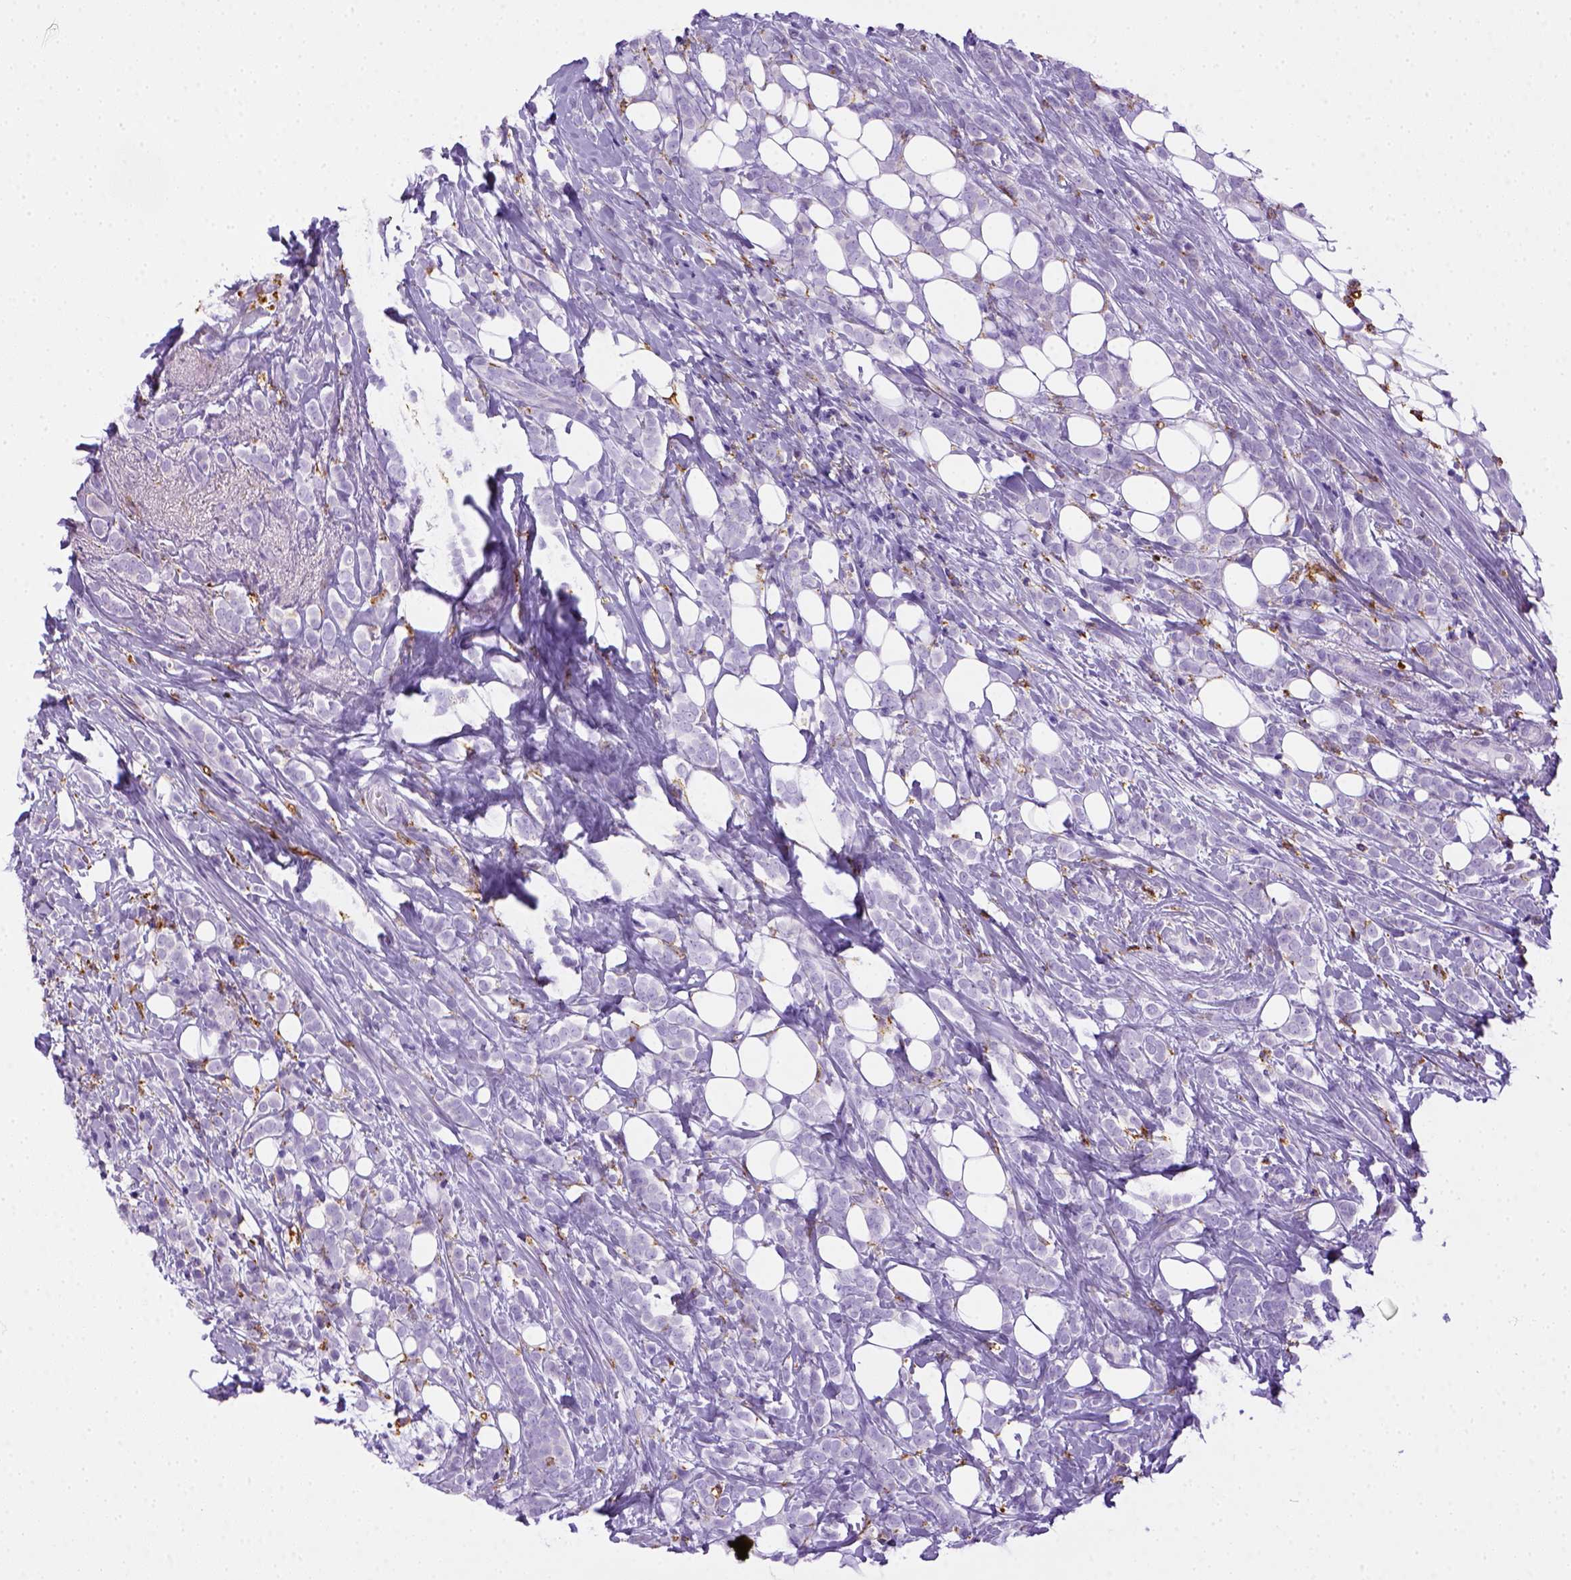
{"staining": {"intensity": "negative", "quantity": "none", "location": "none"}, "tissue": "breast cancer", "cell_type": "Tumor cells", "image_type": "cancer", "snomed": [{"axis": "morphology", "description": "Lobular carcinoma"}, {"axis": "topography", "description": "Breast"}], "caption": "Breast cancer (lobular carcinoma) was stained to show a protein in brown. There is no significant expression in tumor cells.", "gene": "CD68", "patient": {"sex": "female", "age": 49}}